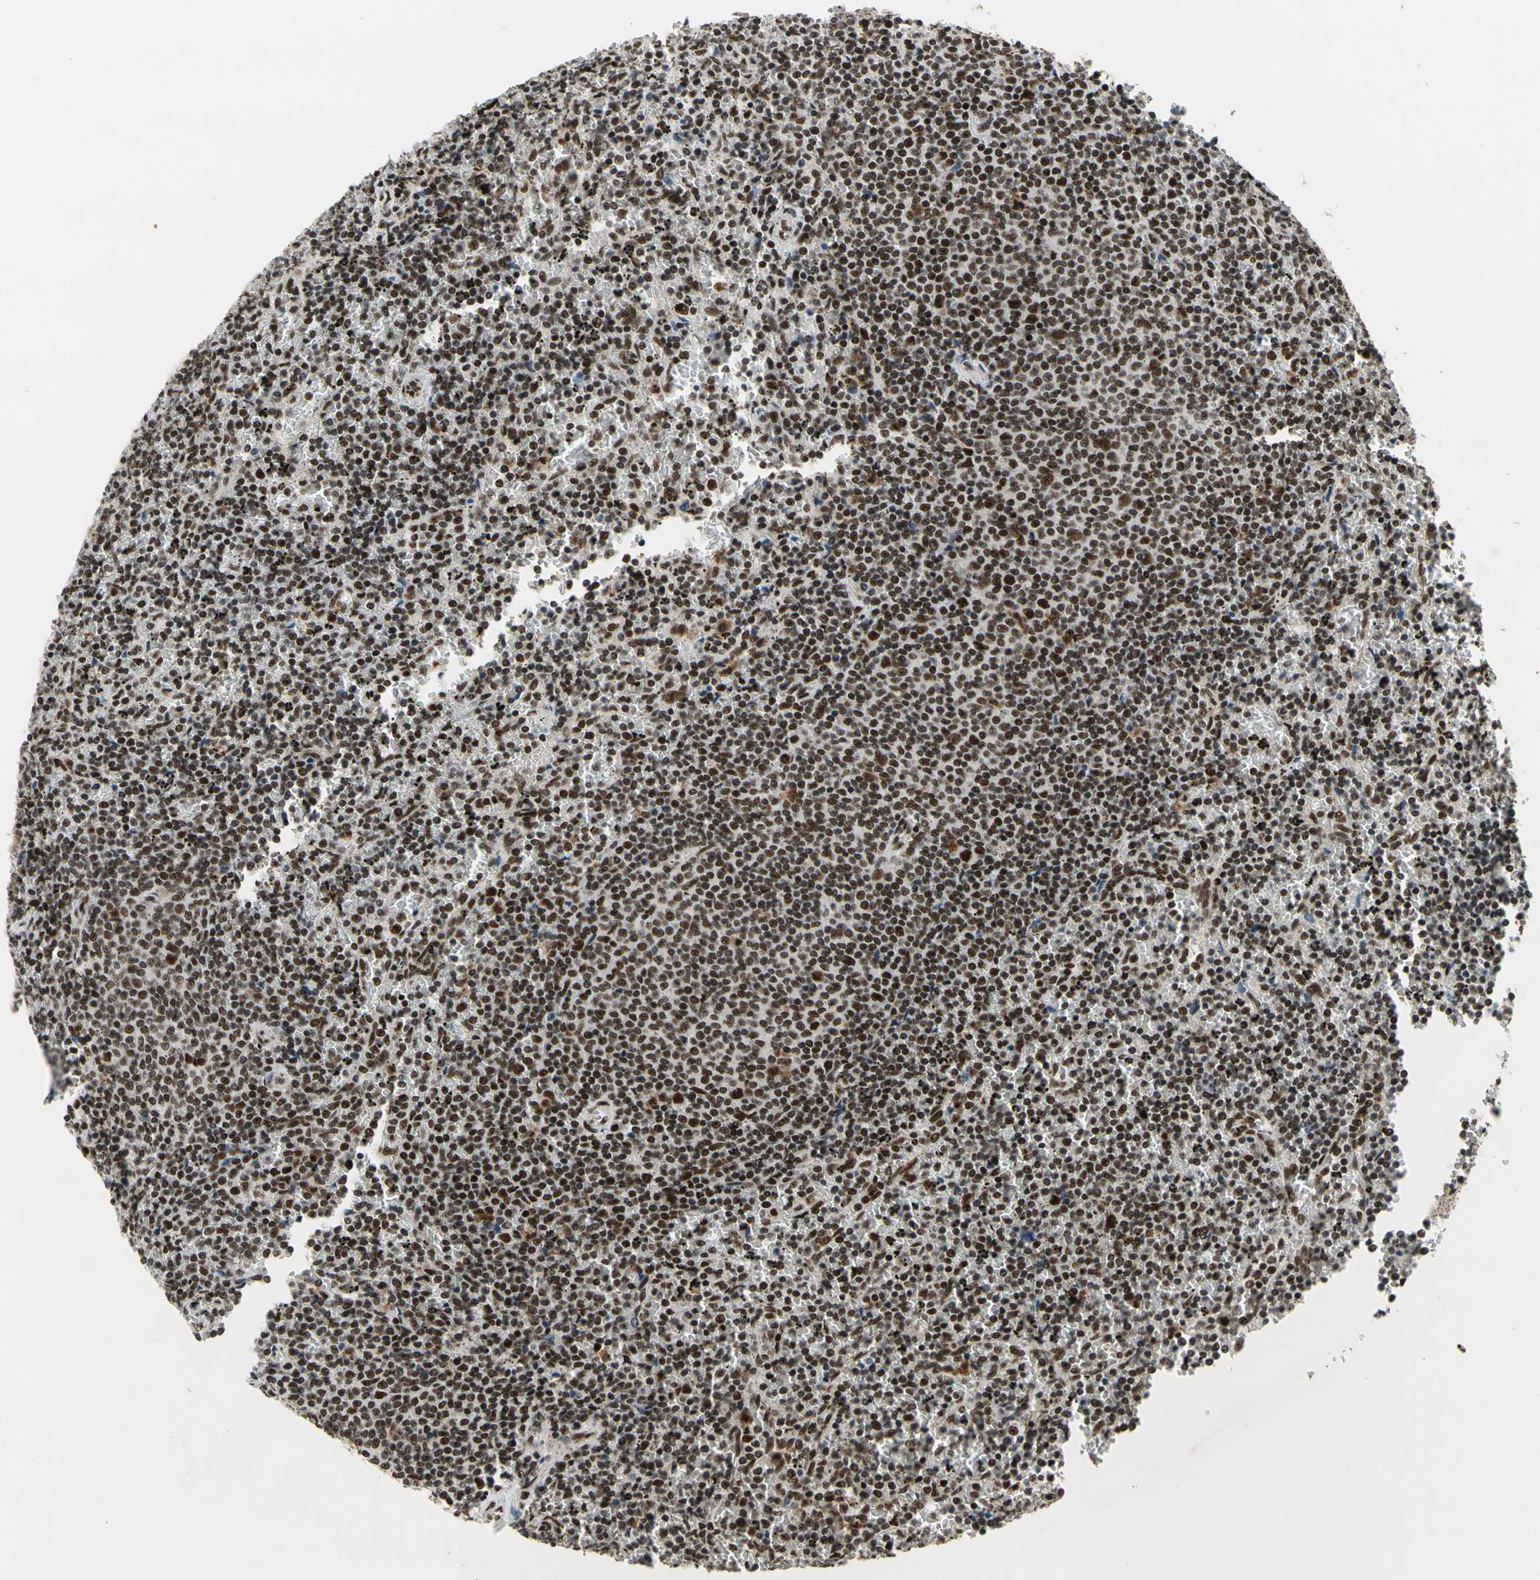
{"staining": {"intensity": "strong", "quantity": ">75%", "location": "nuclear"}, "tissue": "lymphoma", "cell_type": "Tumor cells", "image_type": "cancer", "snomed": [{"axis": "morphology", "description": "Malignant lymphoma, non-Hodgkin's type, Low grade"}, {"axis": "topography", "description": "Spleen"}], "caption": "IHC staining of malignant lymphoma, non-Hodgkin's type (low-grade), which exhibits high levels of strong nuclear expression in approximately >75% of tumor cells indicating strong nuclear protein expression. The staining was performed using DAB (3,3'-diaminobenzidine) (brown) for protein detection and nuclei were counterstained in hematoxylin (blue).", "gene": "SRSF11", "patient": {"sex": "female", "age": 77}}